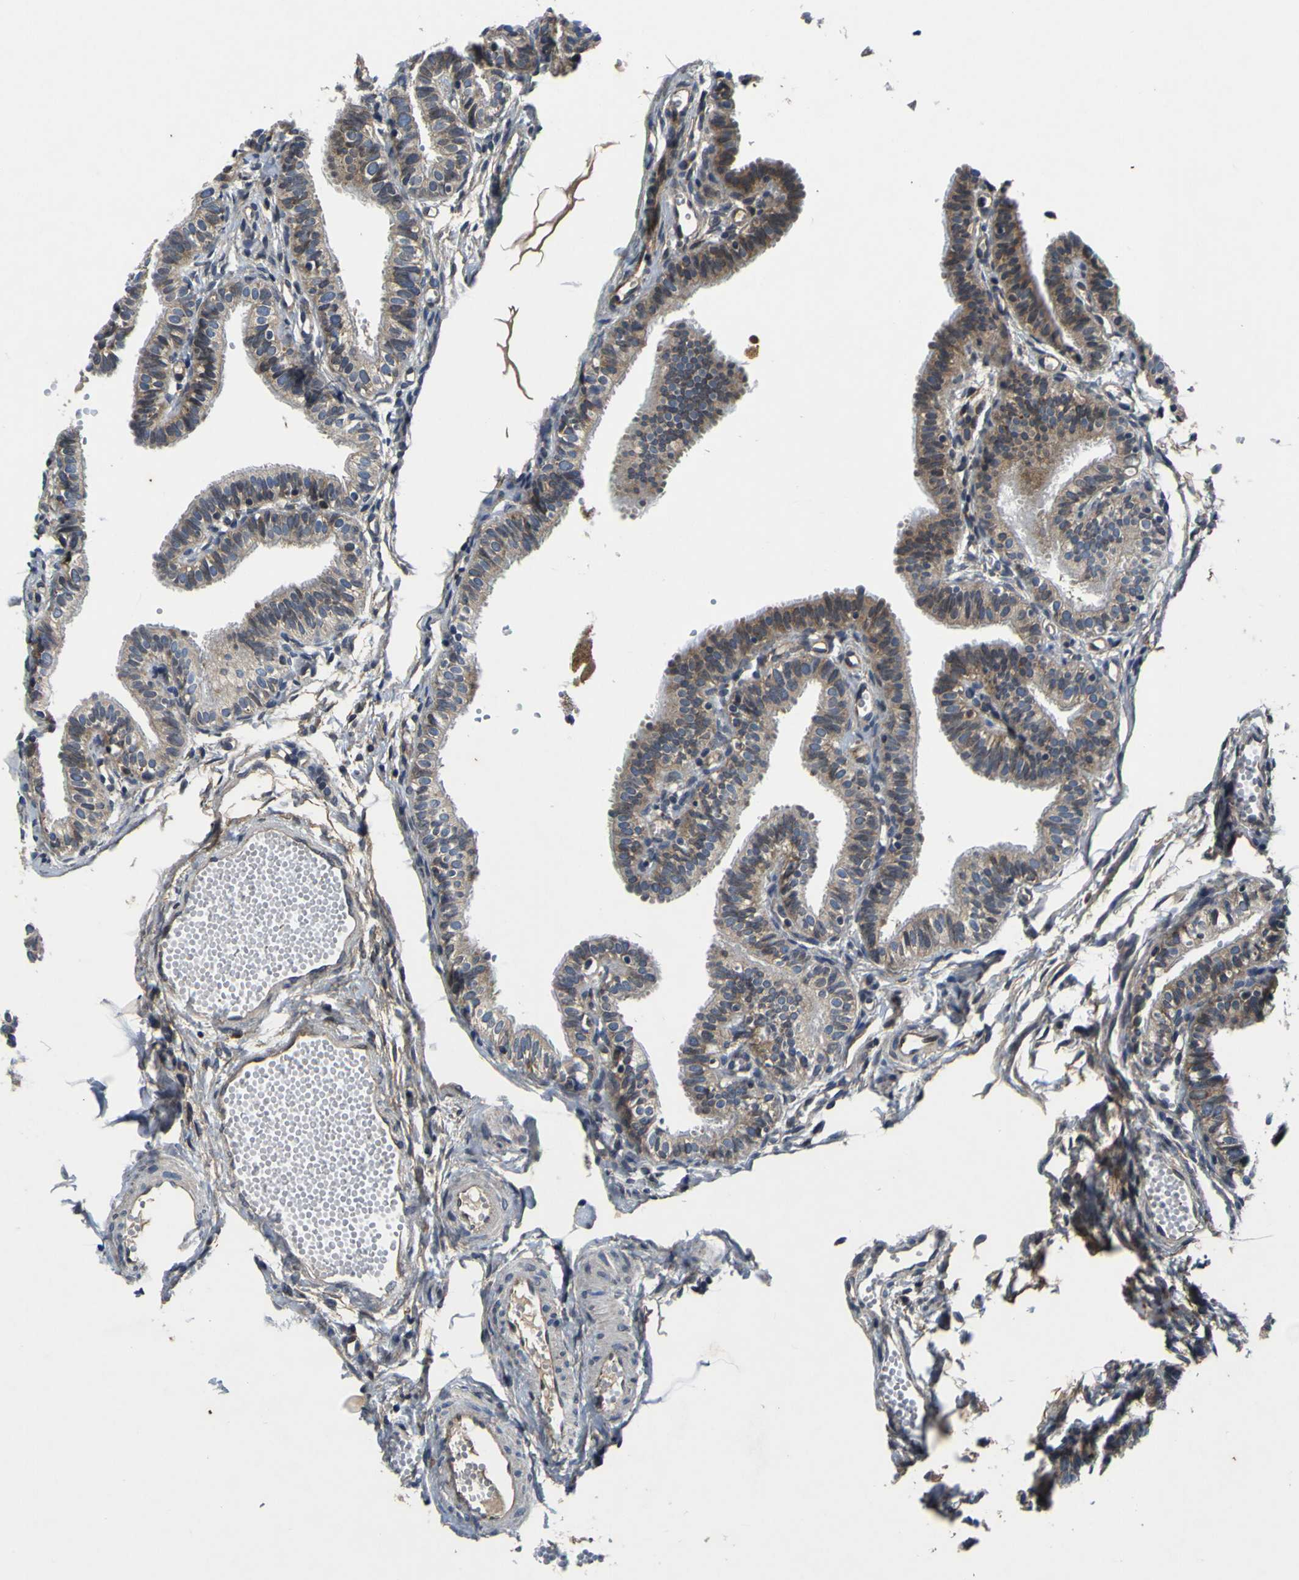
{"staining": {"intensity": "weak", "quantity": ">75%", "location": "cytoplasmic/membranous"}, "tissue": "fallopian tube", "cell_type": "Glandular cells", "image_type": "normal", "snomed": [{"axis": "morphology", "description": "Normal tissue, NOS"}, {"axis": "topography", "description": "Fallopian tube"}, {"axis": "topography", "description": "Placenta"}], "caption": "Human fallopian tube stained with a brown dye reveals weak cytoplasmic/membranous positive expression in approximately >75% of glandular cells.", "gene": "EPHB4", "patient": {"sex": "female", "age": 34}}